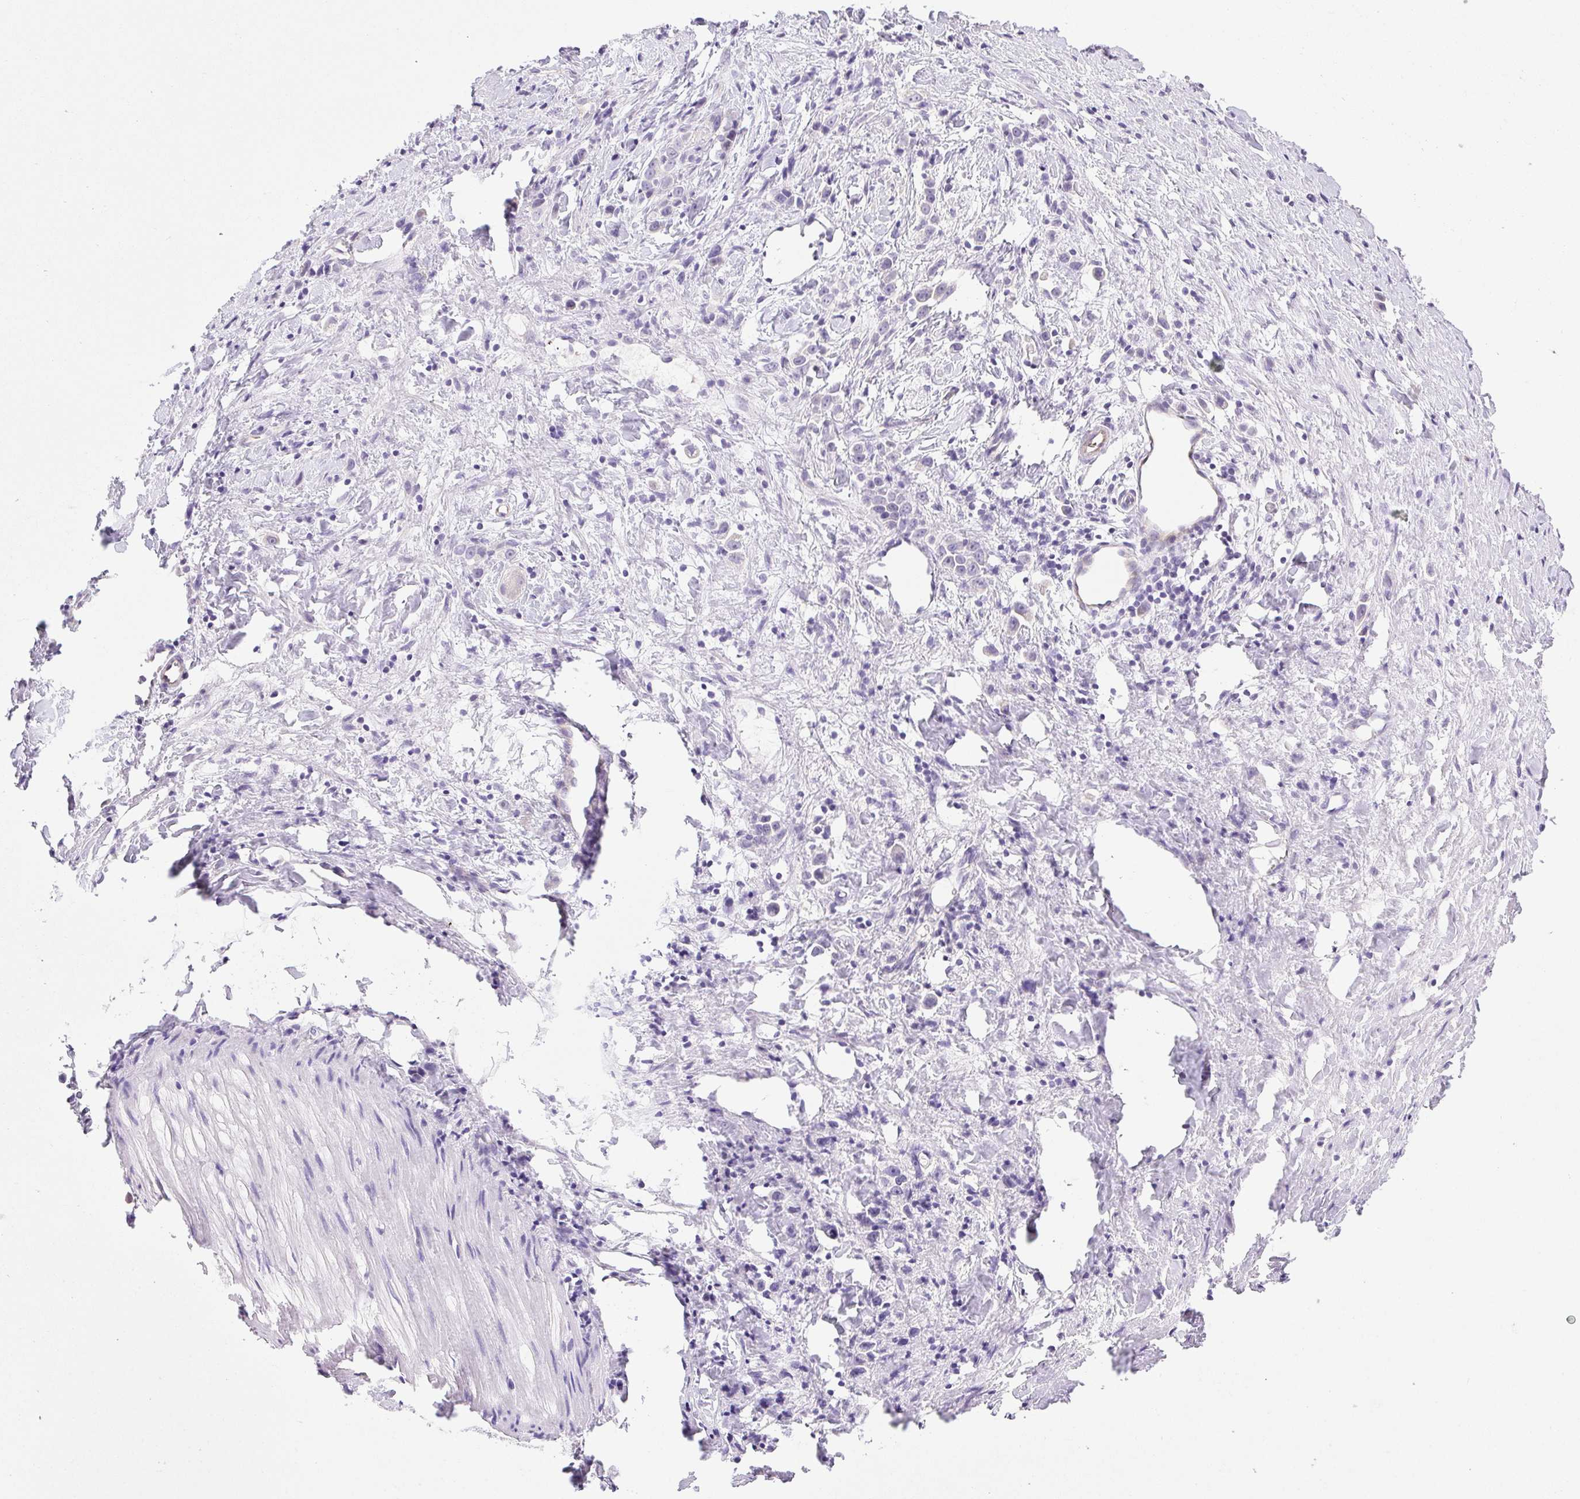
{"staining": {"intensity": "negative", "quantity": "none", "location": "none"}, "tissue": "stomach cancer", "cell_type": "Tumor cells", "image_type": "cancer", "snomed": [{"axis": "morphology", "description": "Adenocarcinoma, NOS"}, {"axis": "topography", "description": "Stomach"}], "caption": "Micrograph shows no significant protein staining in tumor cells of stomach adenocarcinoma.", "gene": "FAM177B", "patient": {"sex": "male", "age": 47}}